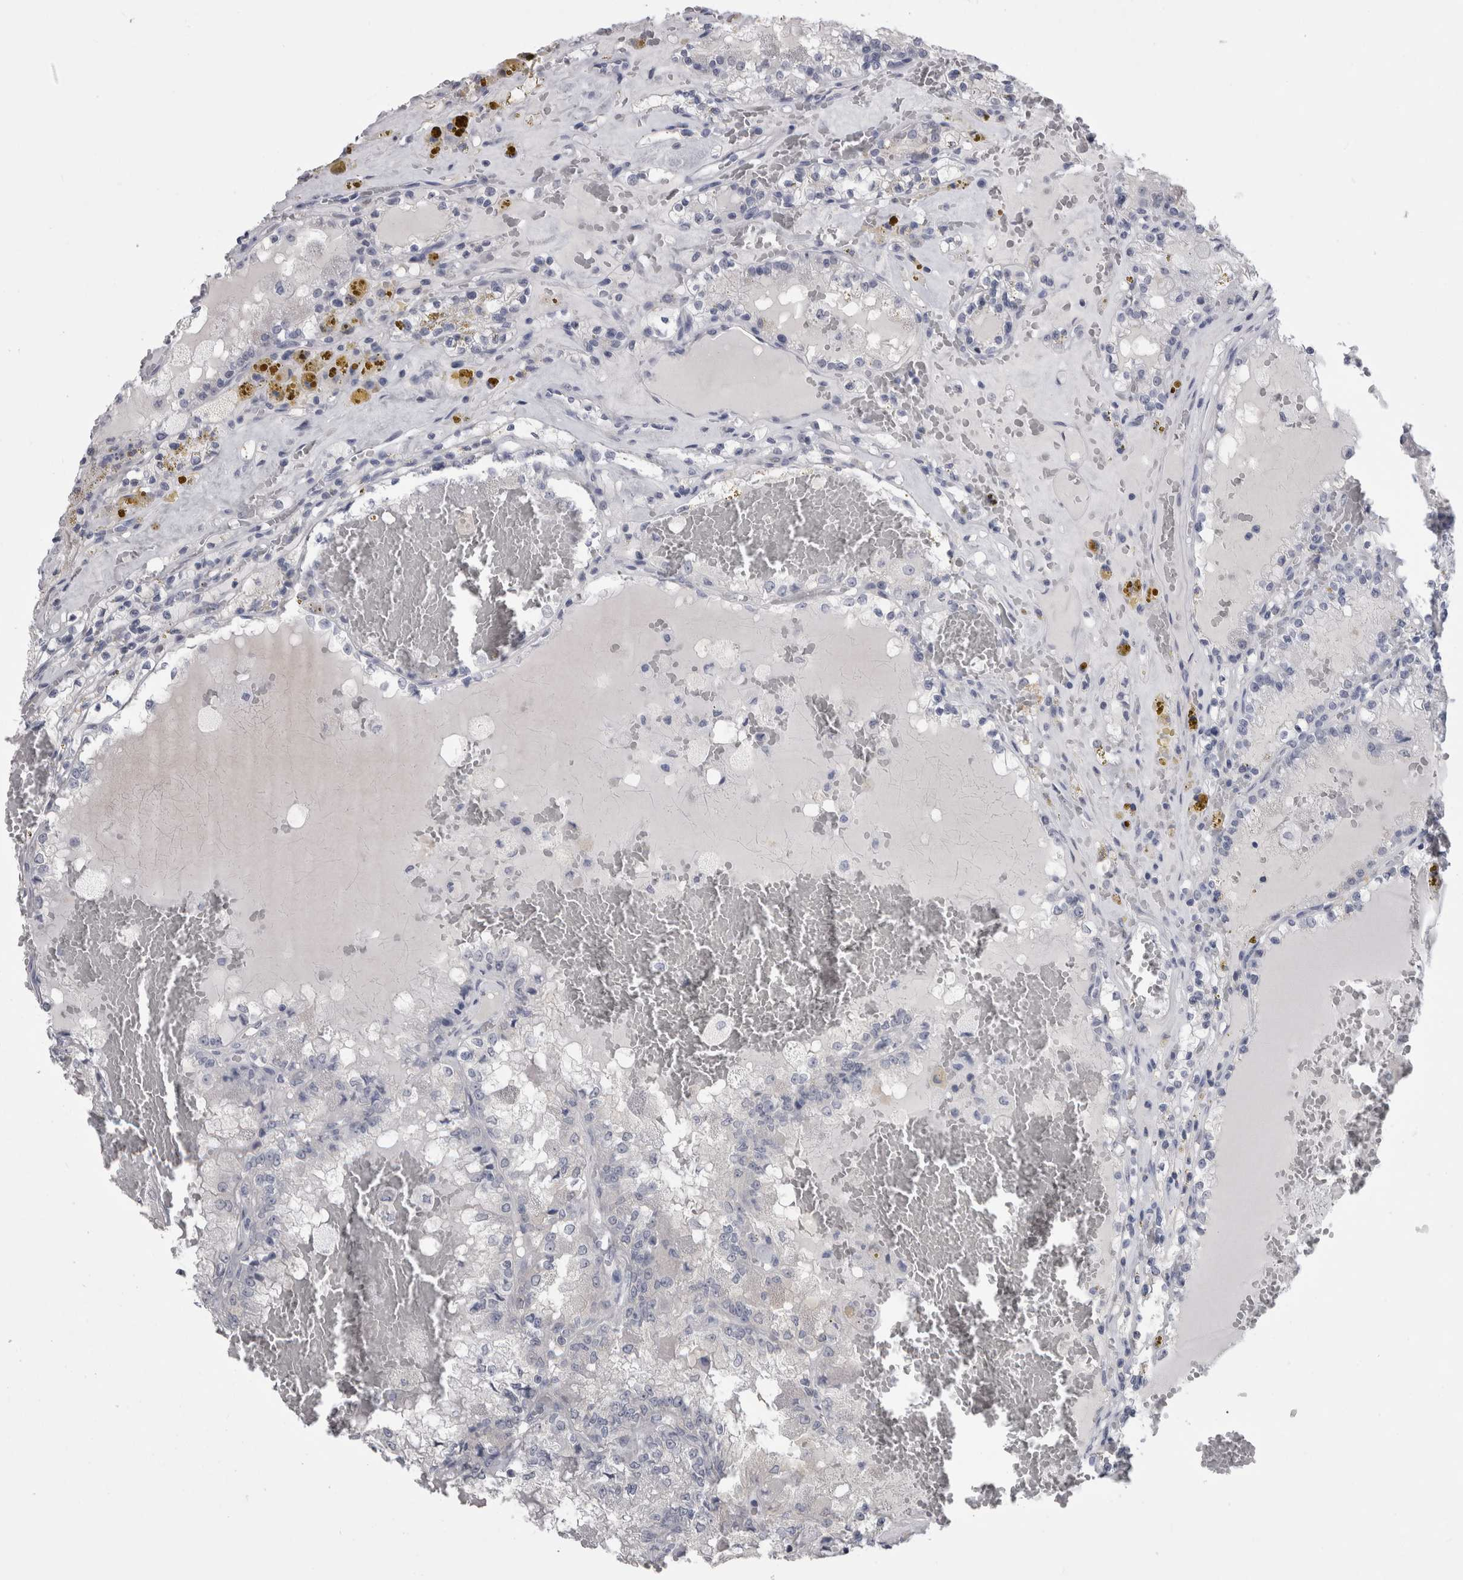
{"staining": {"intensity": "negative", "quantity": "none", "location": "none"}, "tissue": "renal cancer", "cell_type": "Tumor cells", "image_type": "cancer", "snomed": [{"axis": "morphology", "description": "Adenocarcinoma, NOS"}, {"axis": "topography", "description": "Kidney"}], "caption": "Tumor cells show no significant protein expression in renal cancer. (DAB immunohistochemistry with hematoxylin counter stain).", "gene": "AFMID", "patient": {"sex": "female", "age": 56}}